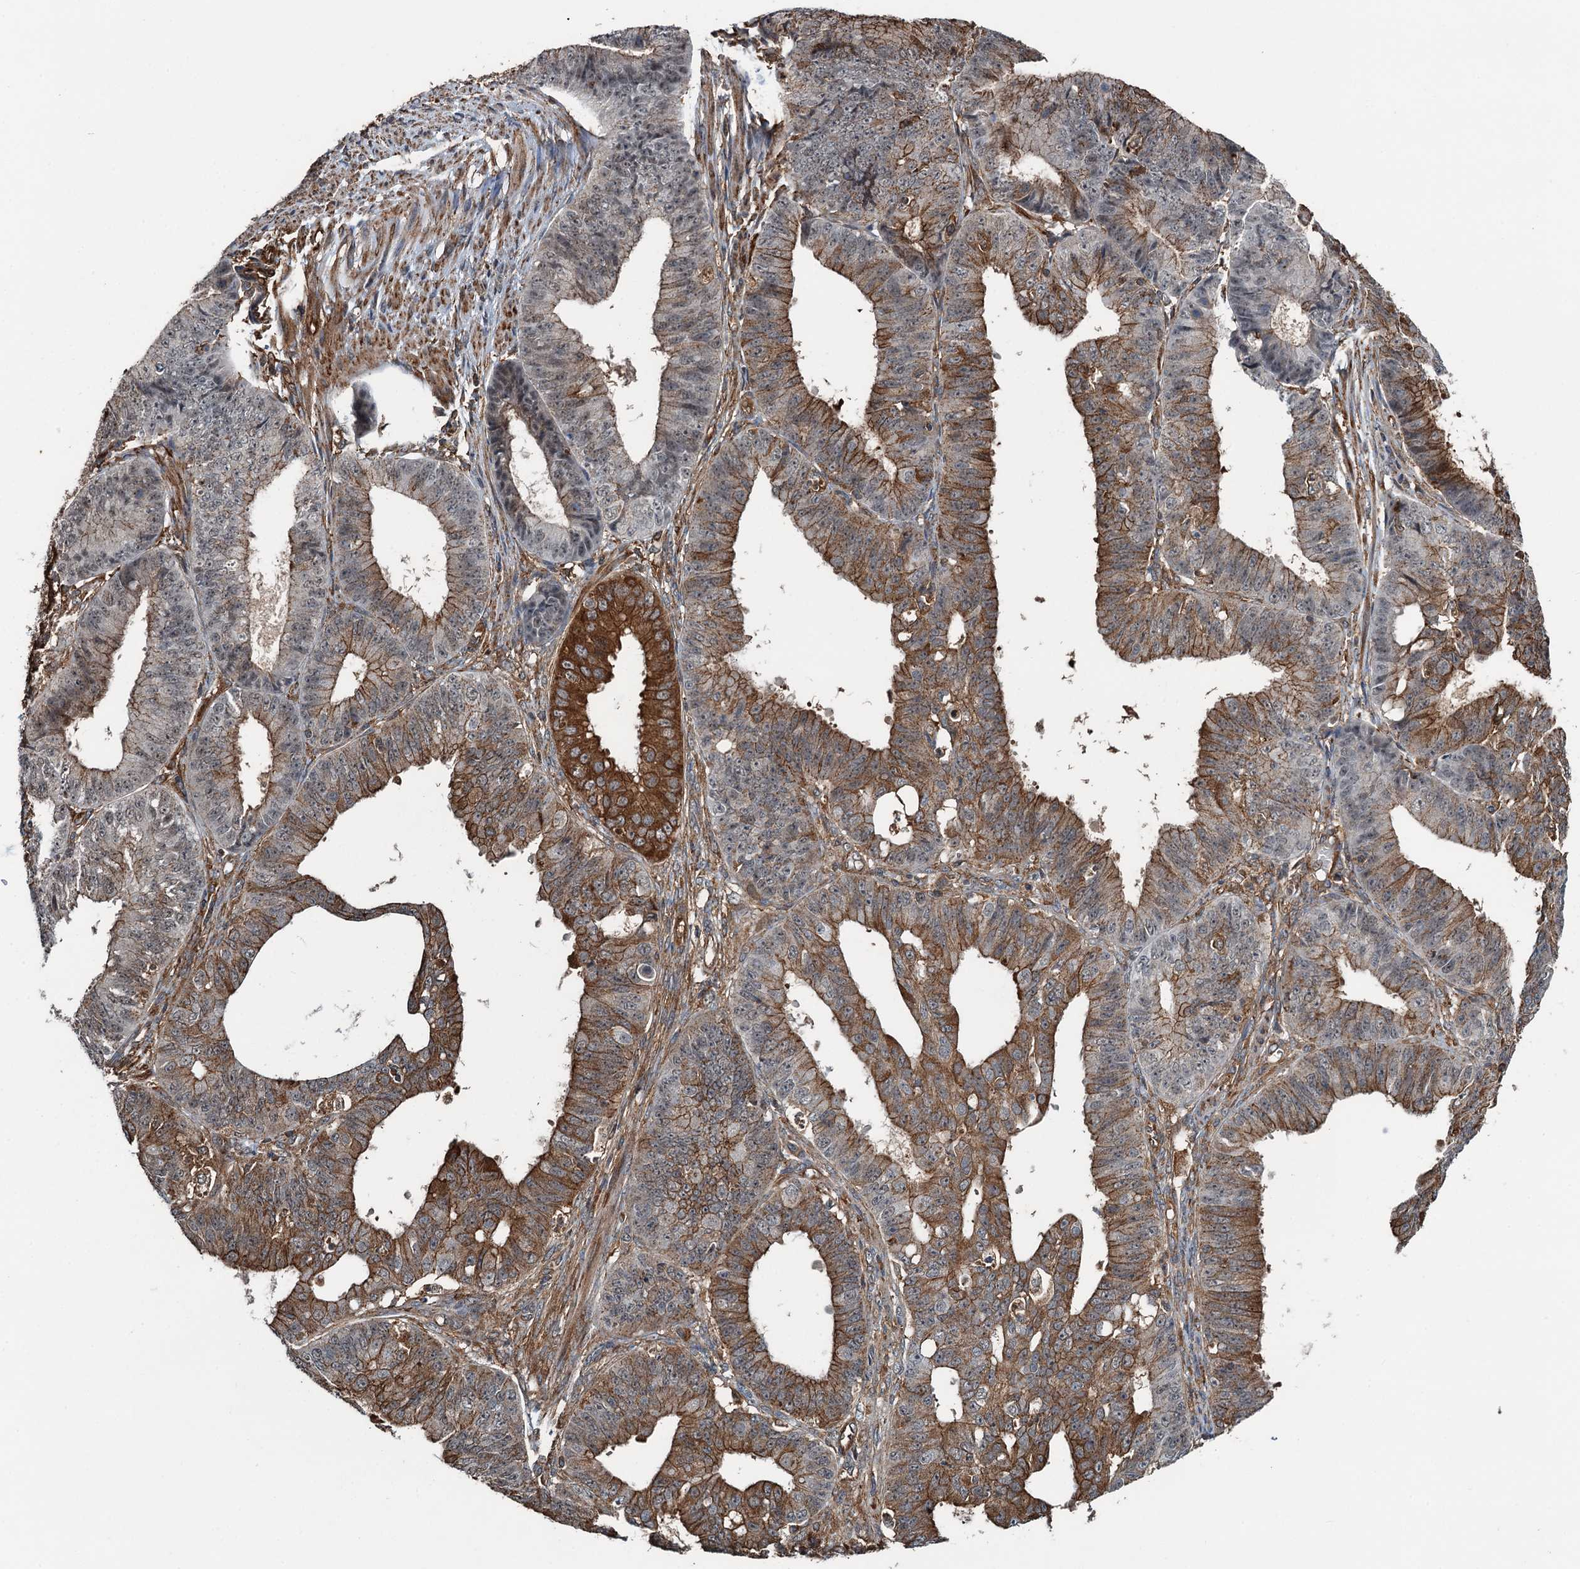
{"staining": {"intensity": "moderate", "quantity": ">75%", "location": "cytoplasmic/membranous"}, "tissue": "ovarian cancer", "cell_type": "Tumor cells", "image_type": "cancer", "snomed": [{"axis": "morphology", "description": "Carcinoma, endometroid"}, {"axis": "topography", "description": "Appendix"}, {"axis": "topography", "description": "Ovary"}], "caption": "The micrograph demonstrates staining of ovarian cancer, revealing moderate cytoplasmic/membranous protein expression (brown color) within tumor cells.", "gene": "WHAMM", "patient": {"sex": "female", "age": 42}}